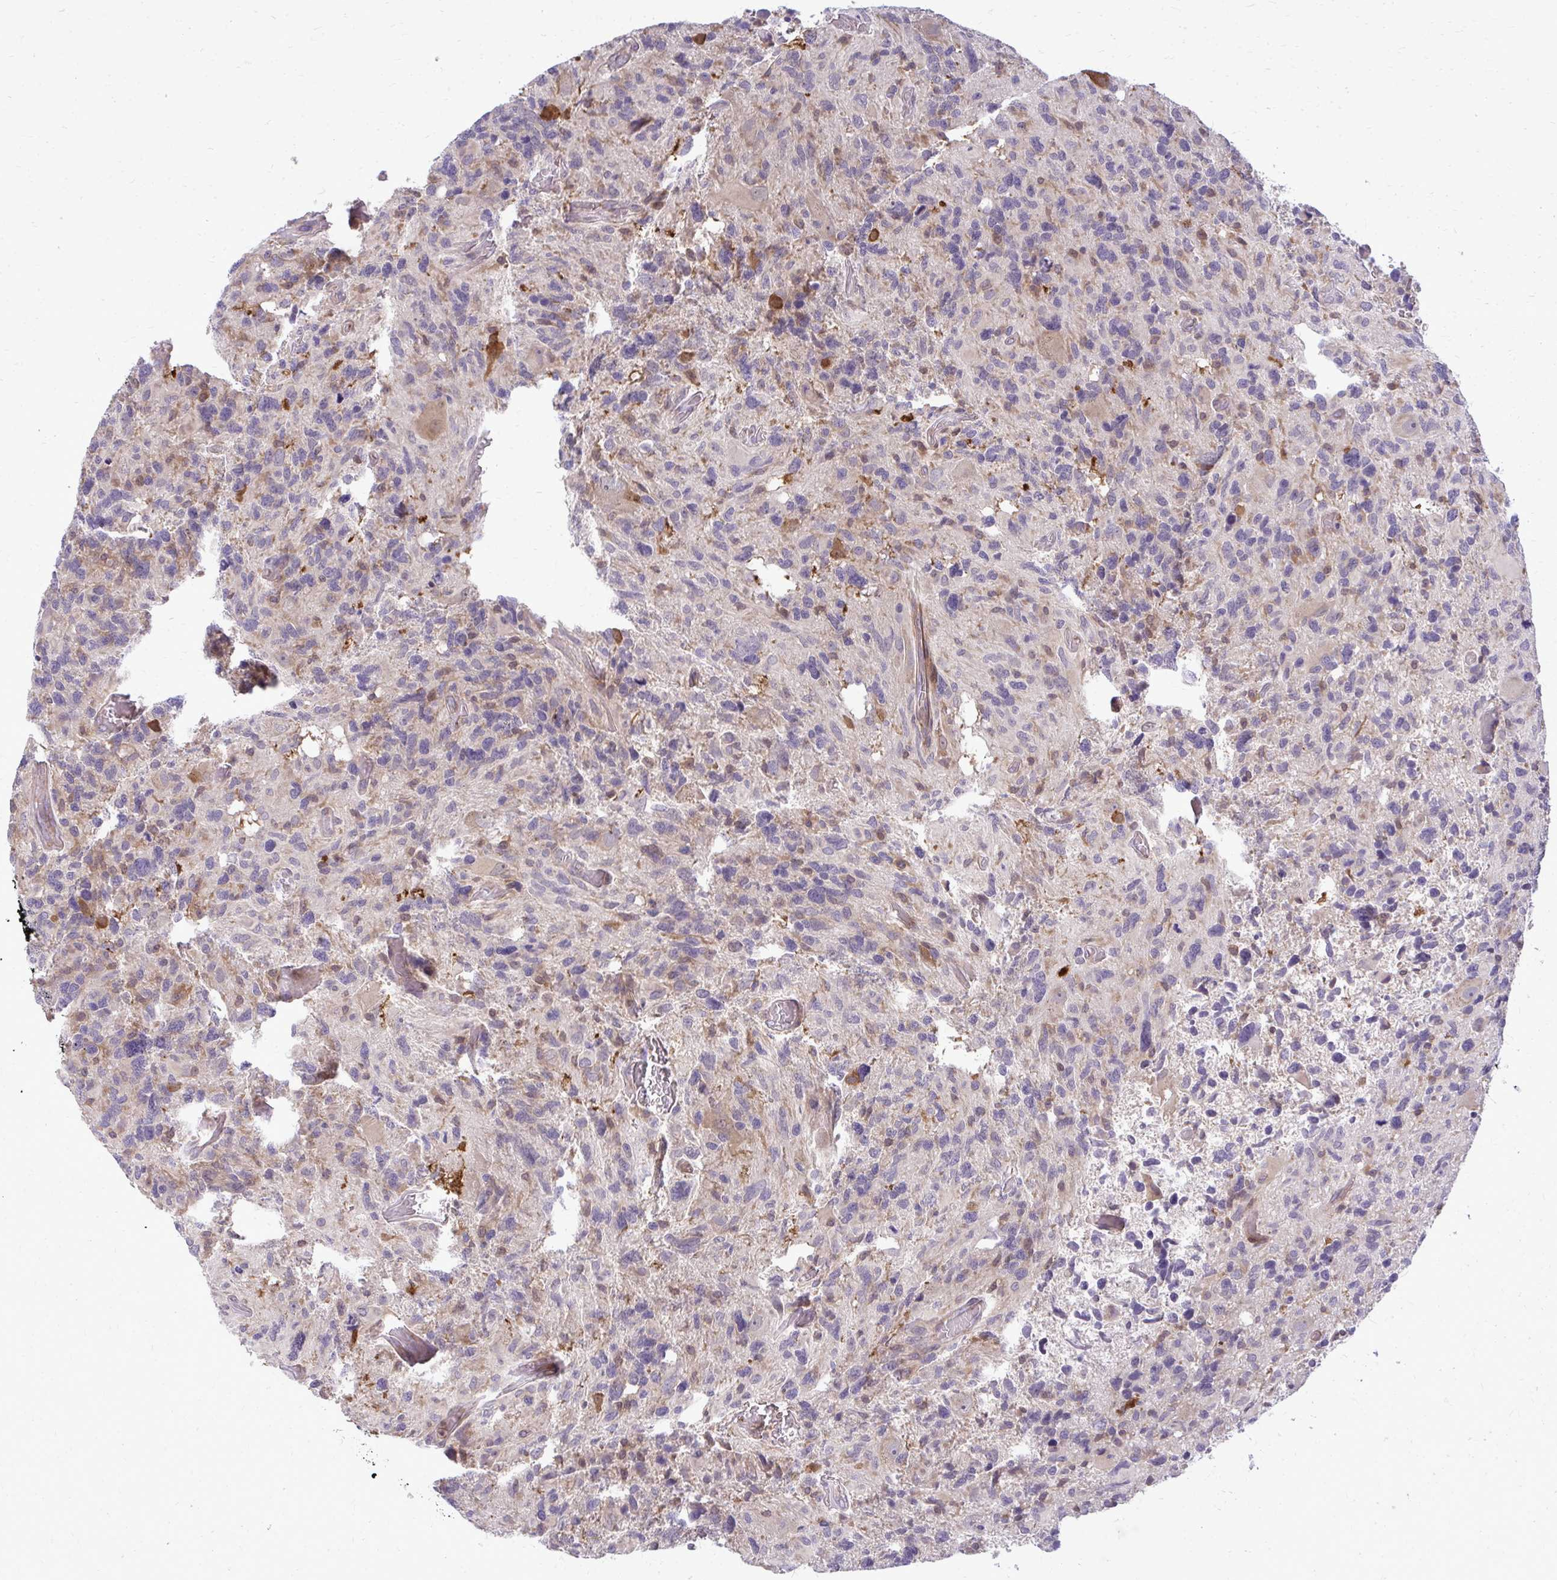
{"staining": {"intensity": "negative", "quantity": "none", "location": "none"}, "tissue": "glioma", "cell_type": "Tumor cells", "image_type": "cancer", "snomed": [{"axis": "morphology", "description": "Glioma, malignant, High grade"}, {"axis": "topography", "description": "Brain"}], "caption": "This image is of malignant glioma (high-grade) stained with IHC to label a protein in brown with the nuclei are counter-stained blue. There is no positivity in tumor cells. (Brightfield microscopy of DAB immunohistochemistry (IHC) at high magnification).", "gene": "OXNAD1", "patient": {"sex": "male", "age": 49}}